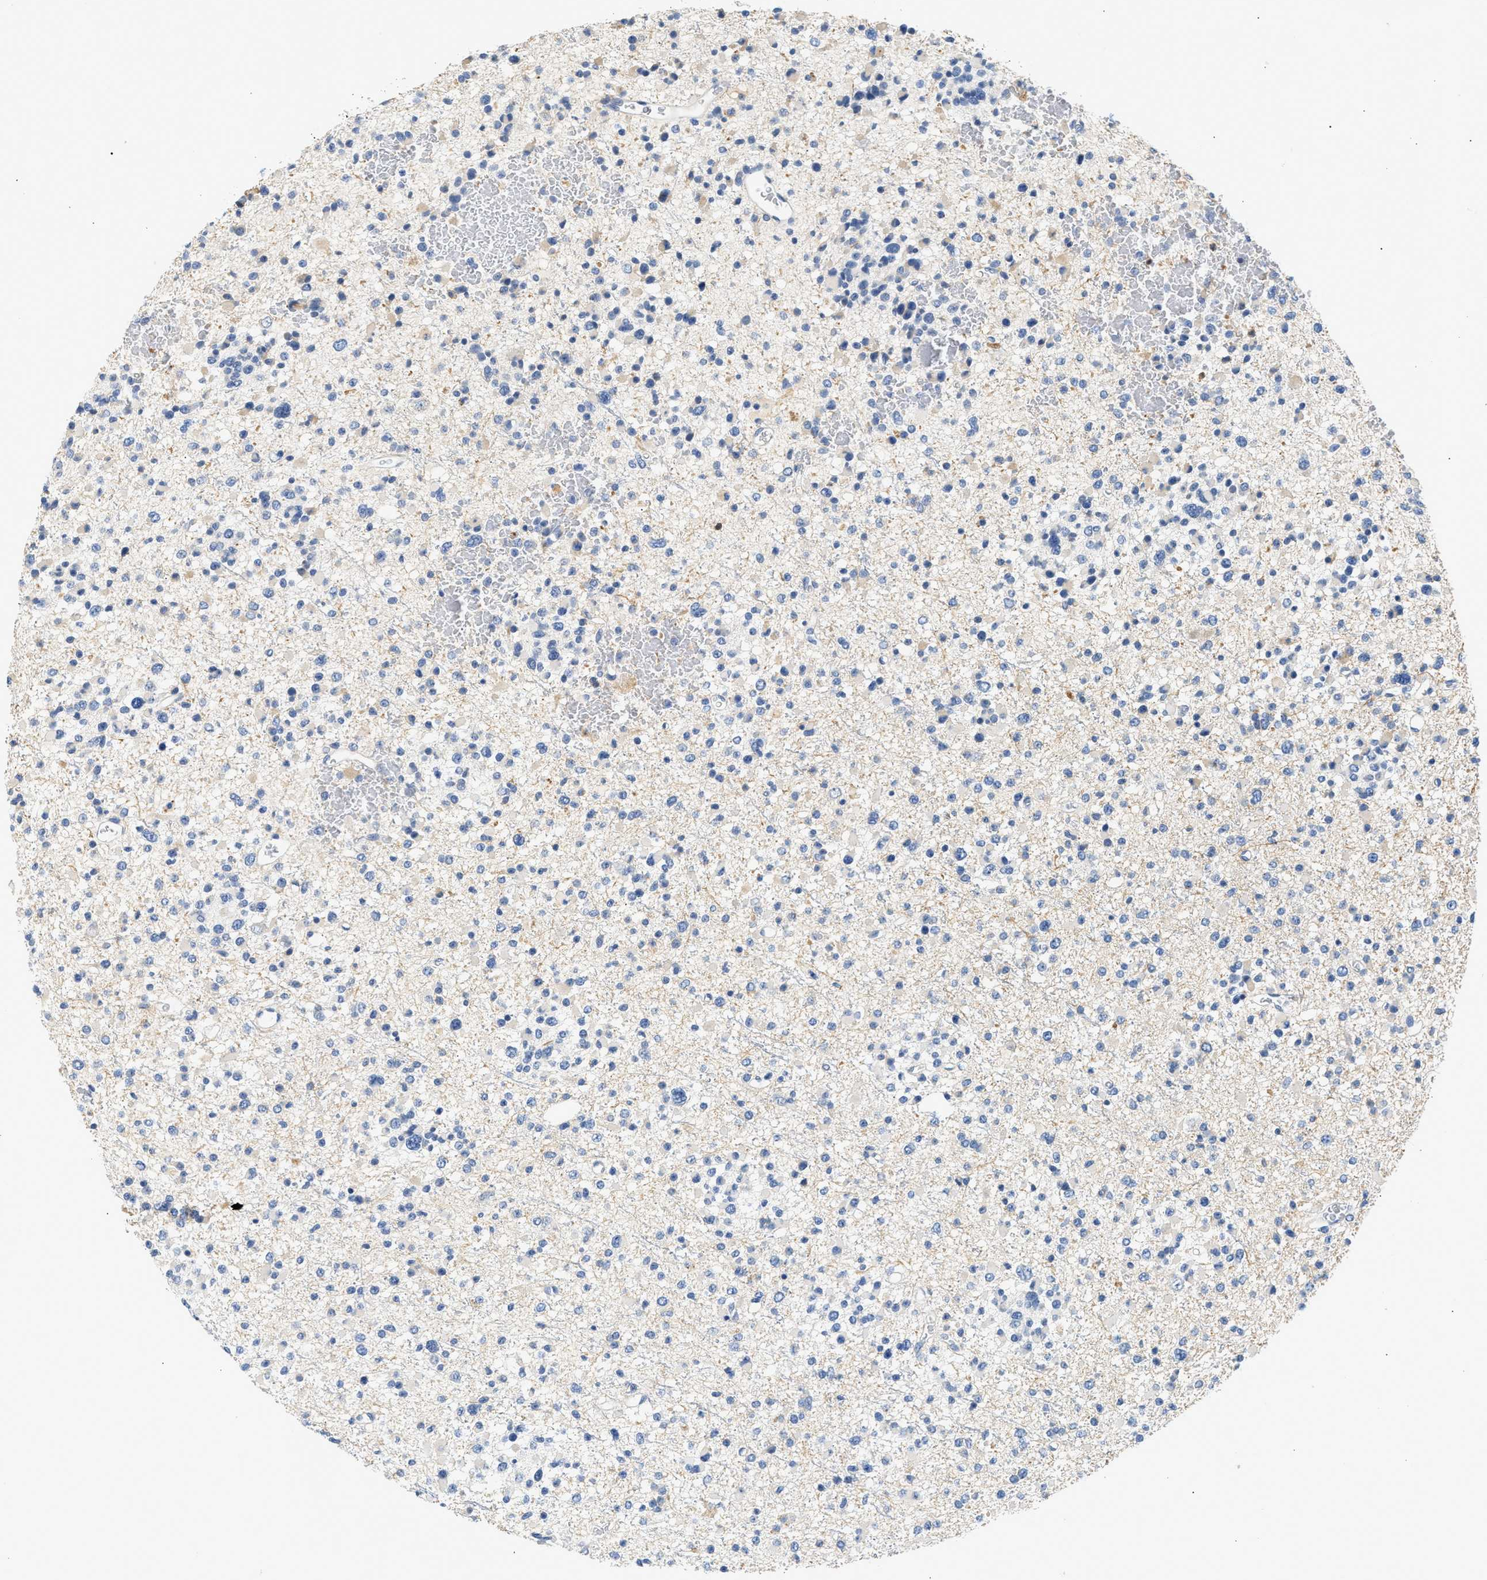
{"staining": {"intensity": "weak", "quantity": "<25%", "location": "cytoplasmic/membranous"}, "tissue": "glioma", "cell_type": "Tumor cells", "image_type": "cancer", "snomed": [{"axis": "morphology", "description": "Glioma, malignant, Low grade"}, {"axis": "topography", "description": "Brain"}], "caption": "A high-resolution image shows IHC staining of malignant glioma (low-grade), which reveals no significant expression in tumor cells.", "gene": "SLIT2", "patient": {"sex": "female", "age": 22}}